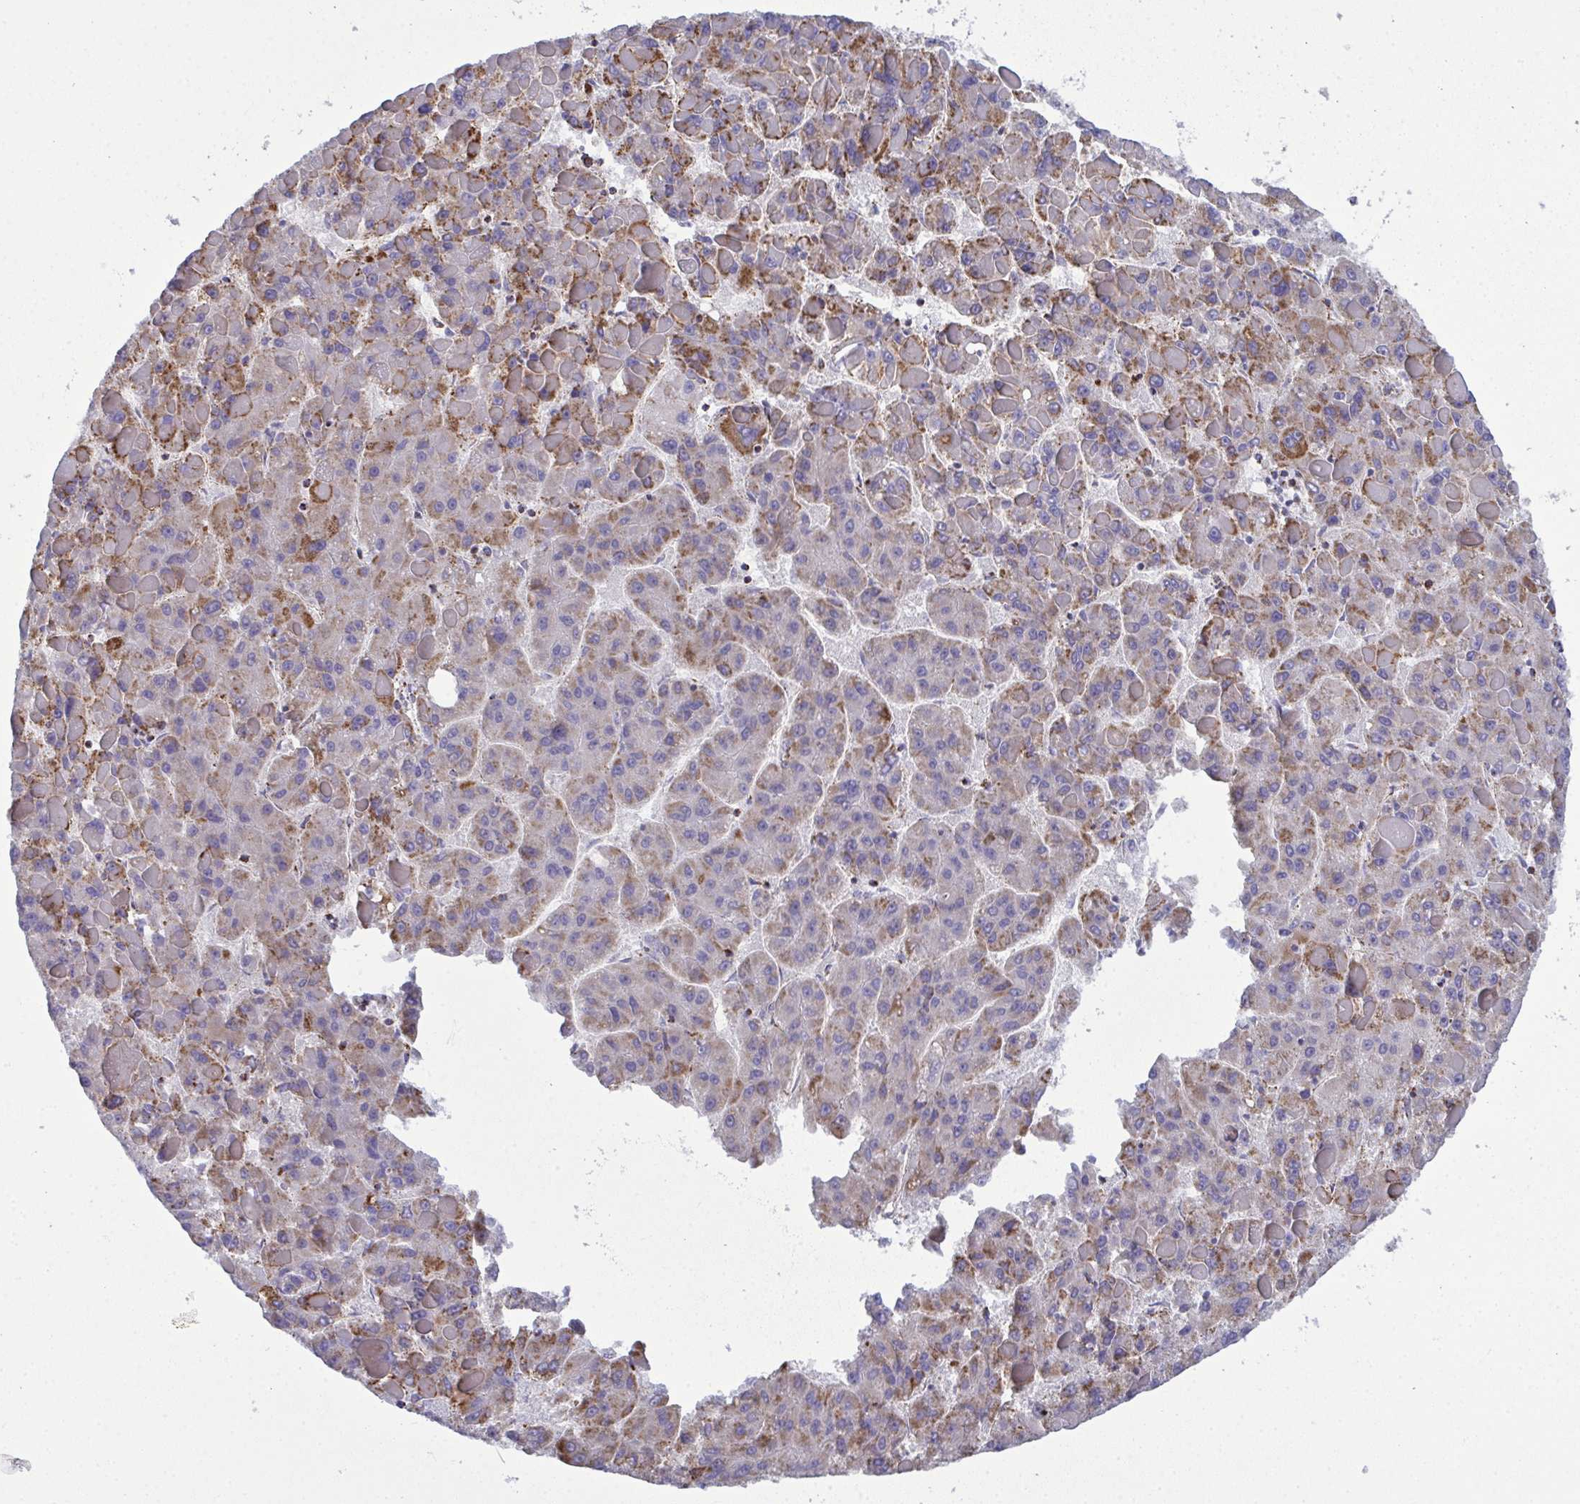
{"staining": {"intensity": "moderate", "quantity": "25%-75%", "location": "cytoplasmic/membranous"}, "tissue": "liver cancer", "cell_type": "Tumor cells", "image_type": "cancer", "snomed": [{"axis": "morphology", "description": "Carcinoma, Hepatocellular, NOS"}, {"axis": "topography", "description": "Liver"}], "caption": "This image demonstrates immunohistochemistry staining of human liver cancer, with medium moderate cytoplasmic/membranous expression in approximately 25%-75% of tumor cells.", "gene": "CSDE1", "patient": {"sex": "female", "age": 82}}